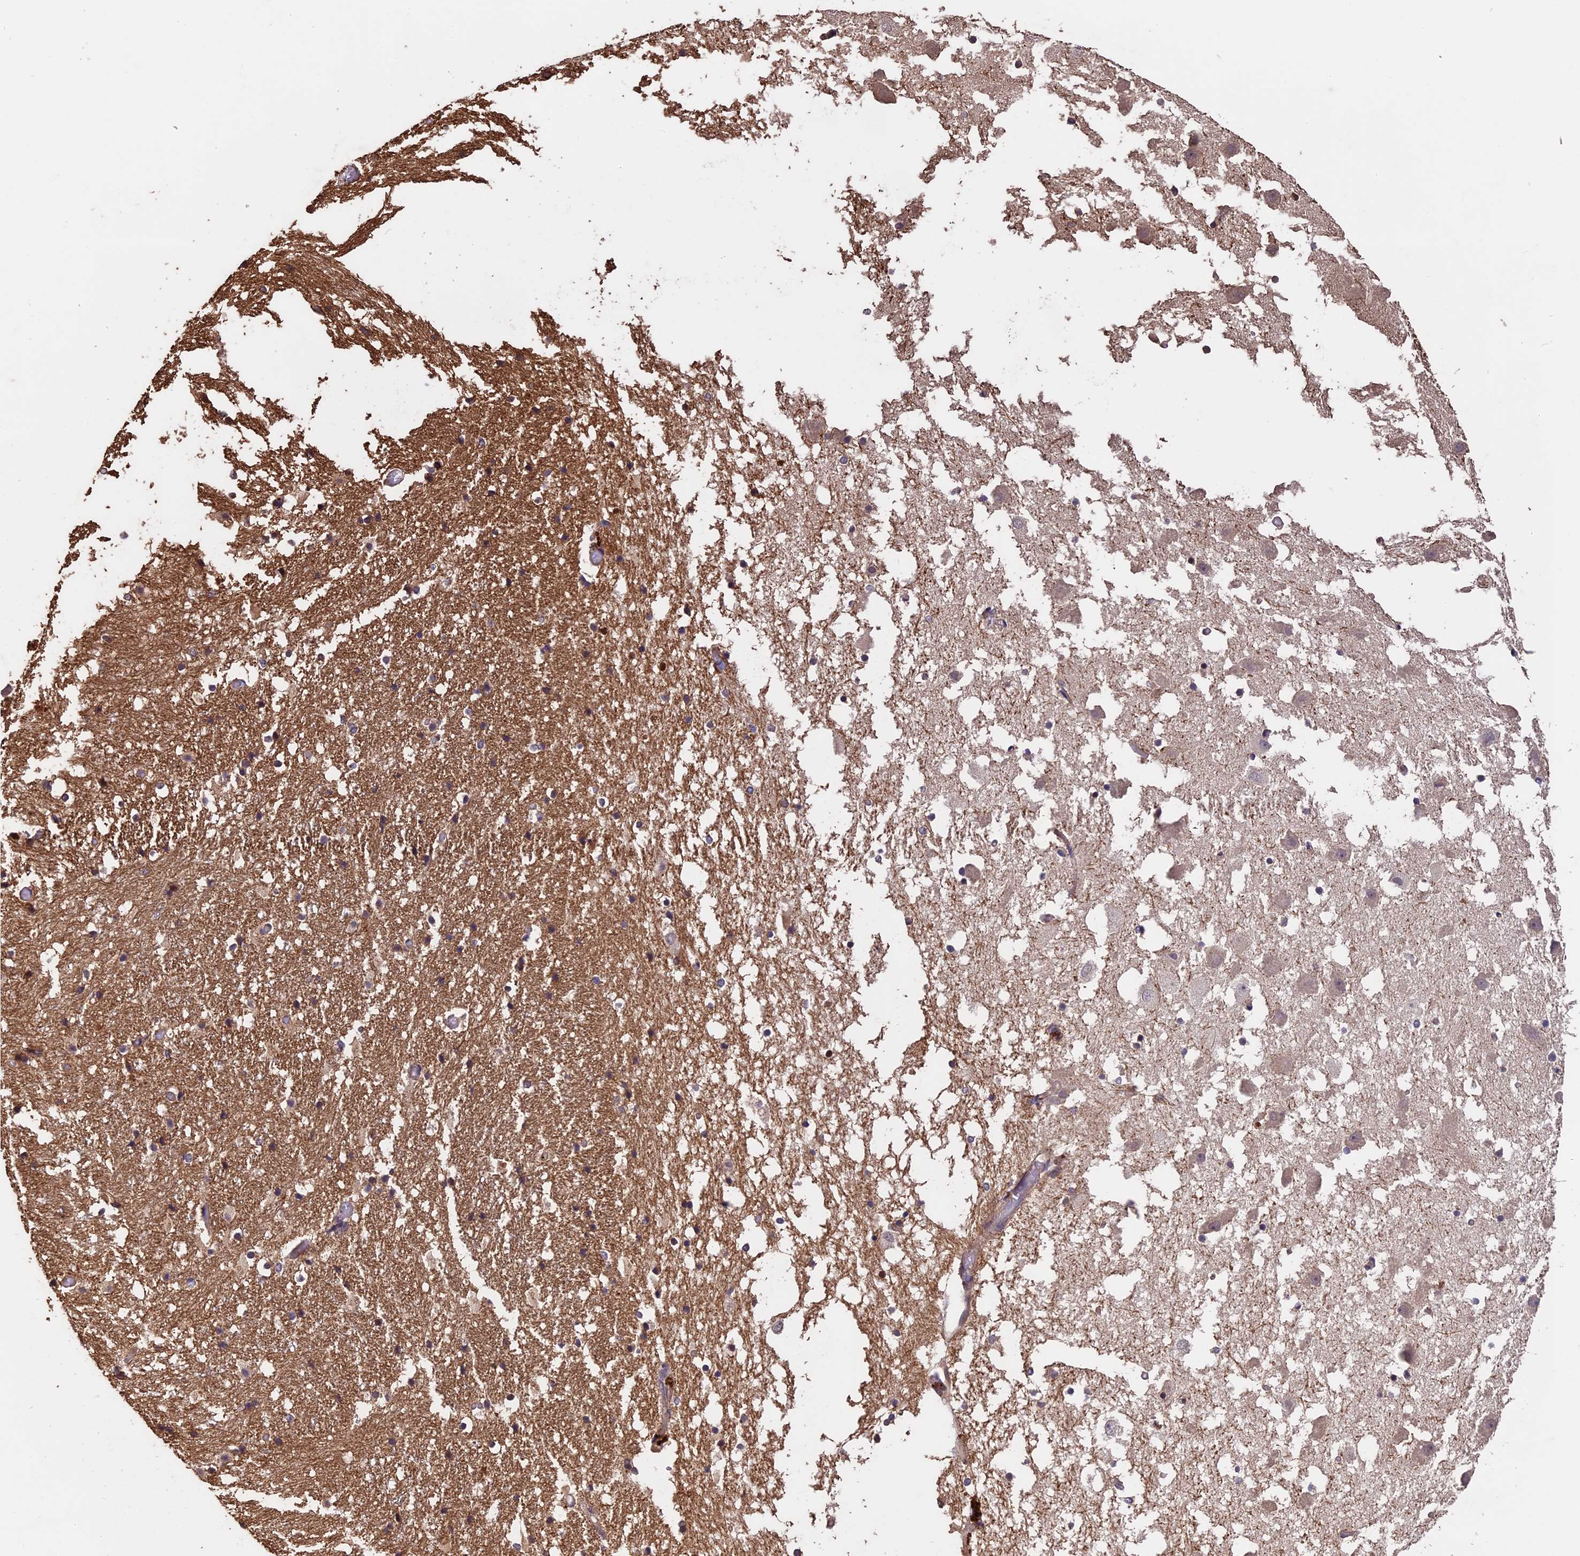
{"staining": {"intensity": "moderate", "quantity": "<25%", "location": "cytoplasmic/membranous"}, "tissue": "hippocampus", "cell_type": "Glial cells", "image_type": "normal", "snomed": [{"axis": "morphology", "description": "Normal tissue, NOS"}, {"axis": "topography", "description": "Hippocampus"}], "caption": "Immunohistochemistry photomicrograph of unremarkable human hippocampus stained for a protein (brown), which shows low levels of moderate cytoplasmic/membranous positivity in approximately <25% of glial cells.", "gene": "CHD9", "patient": {"sex": "female", "age": 52}}